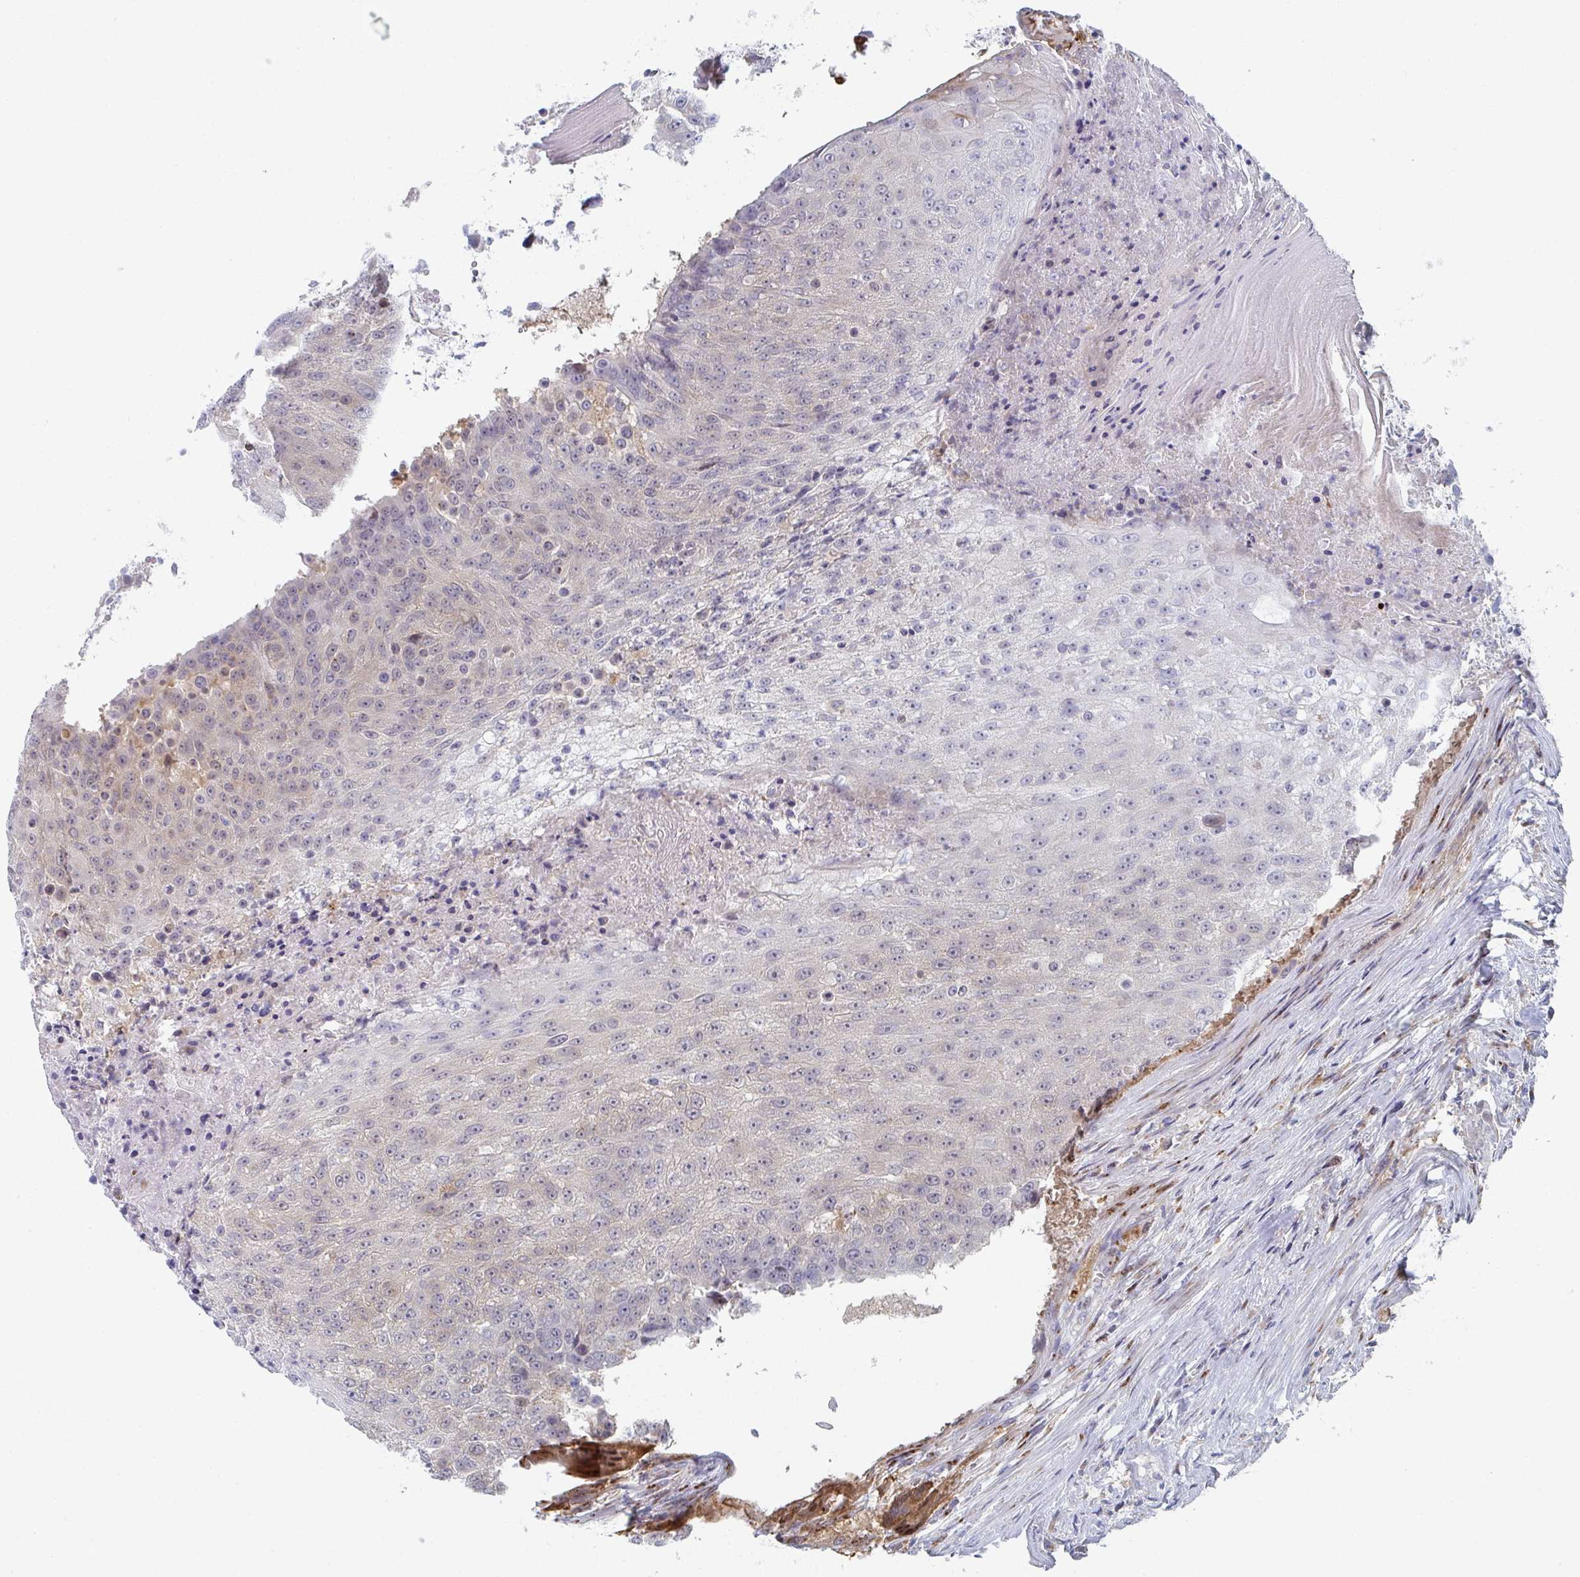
{"staining": {"intensity": "weak", "quantity": "<25%", "location": "cytoplasmic/membranous"}, "tissue": "urothelial cancer", "cell_type": "Tumor cells", "image_type": "cancer", "snomed": [{"axis": "morphology", "description": "Urothelial carcinoma, High grade"}, {"axis": "topography", "description": "Urinary bladder"}], "caption": "High power microscopy photomicrograph of an IHC micrograph of urothelial carcinoma (high-grade), revealing no significant positivity in tumor cells.", "gene": "PSMG1", "patient": {"sex": "female", "age": 63}}